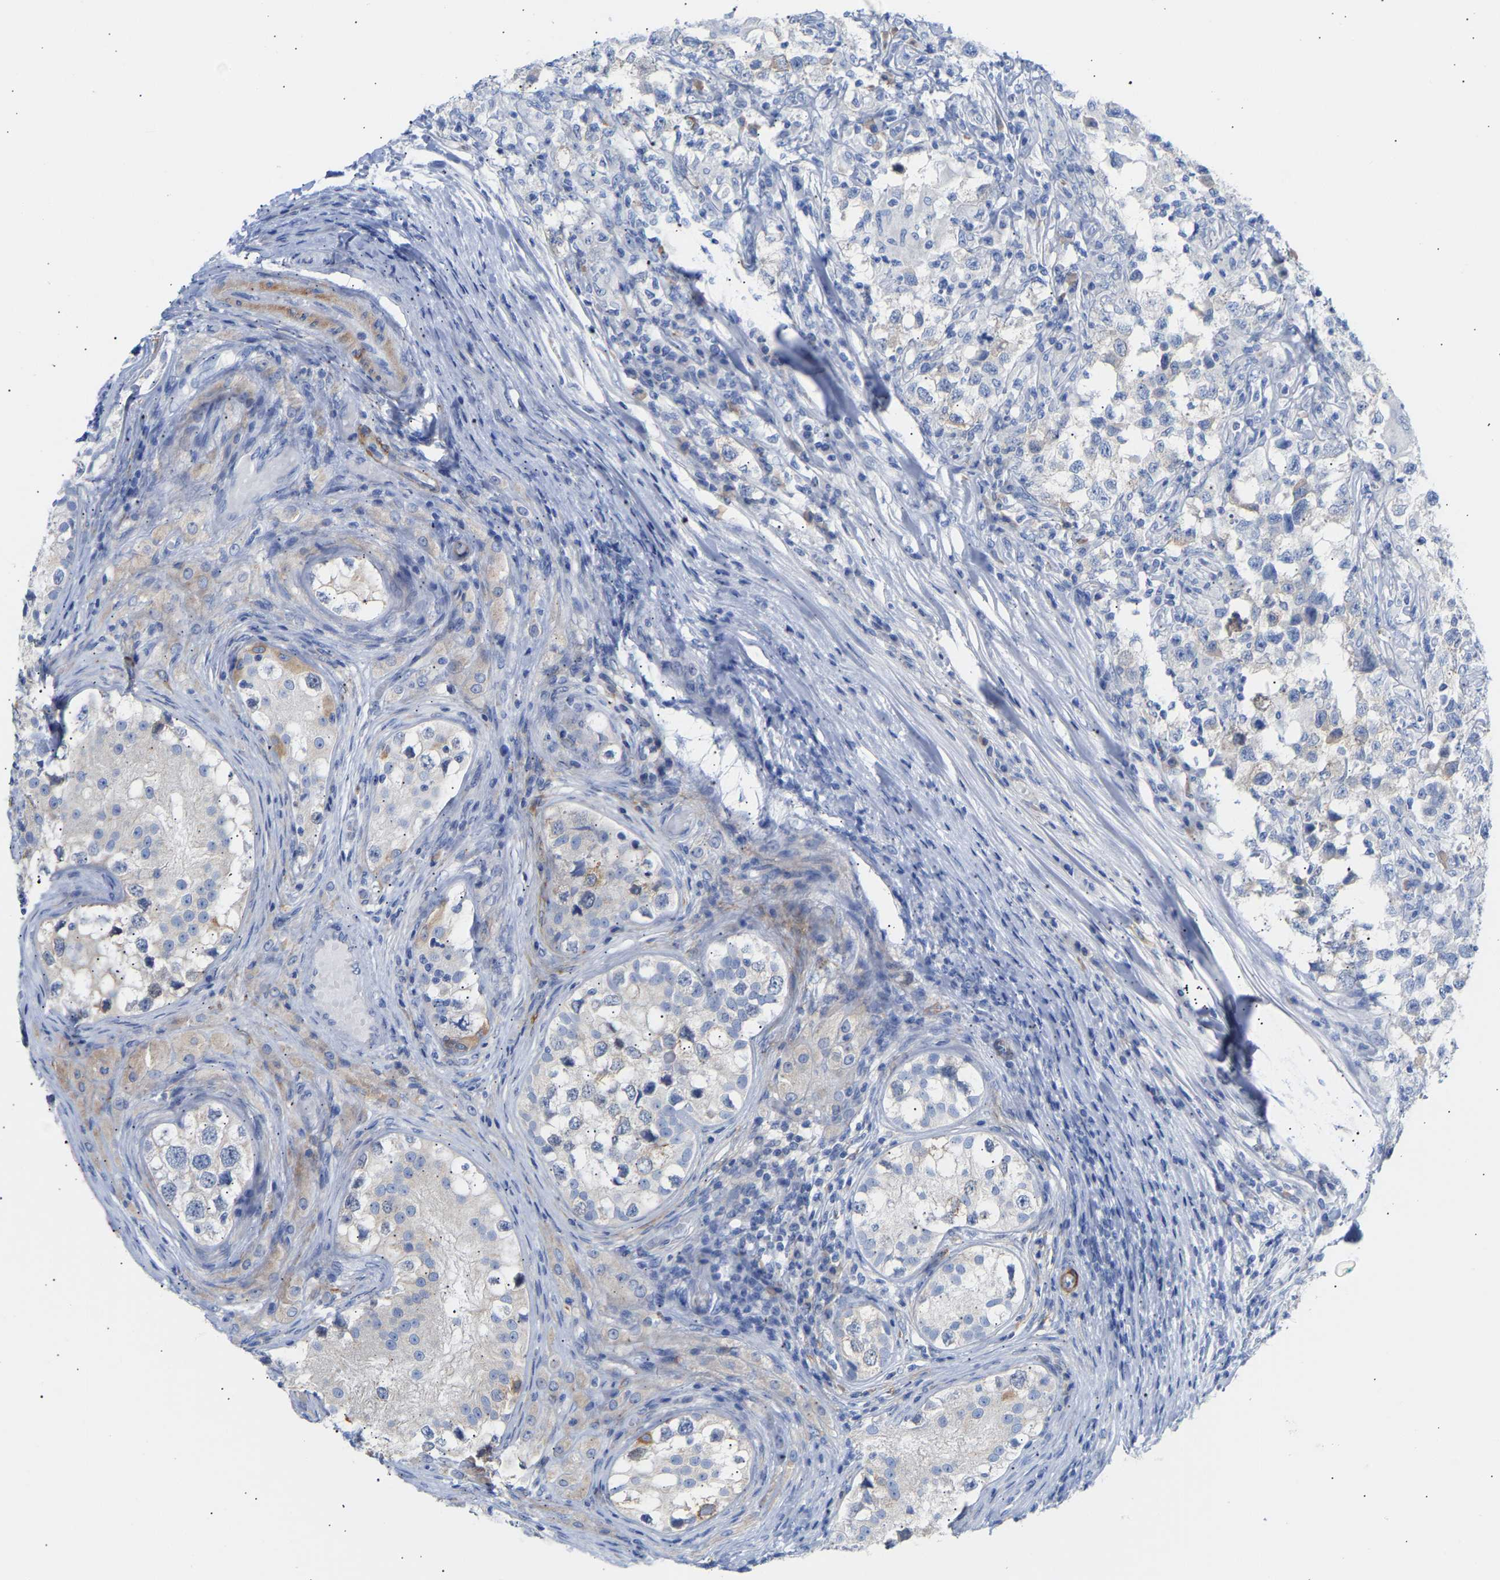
{"staining": {"intensity": "negative", "quantity": "none", "location": "none"}, "tissue": "testis cancer", "cell_type": "Tumor cells", "image_type": "cancer", "snomed": [{"axis": "morphology", "description": "Carcinoma, Embryonal, NOS"}, {"axis": "topography", "description": "Testis"}], "caption": "High magnification brightfield microscopy of testis cancer (embryonal carcinoma) stained with DAB (3,3'-diaminobenzidine) (brown) and counterstained with hematoxylin (blue): tumor cells show no significant expression.", "gene": "AMPH", "patient": {"sex": "male", "age": 21}}